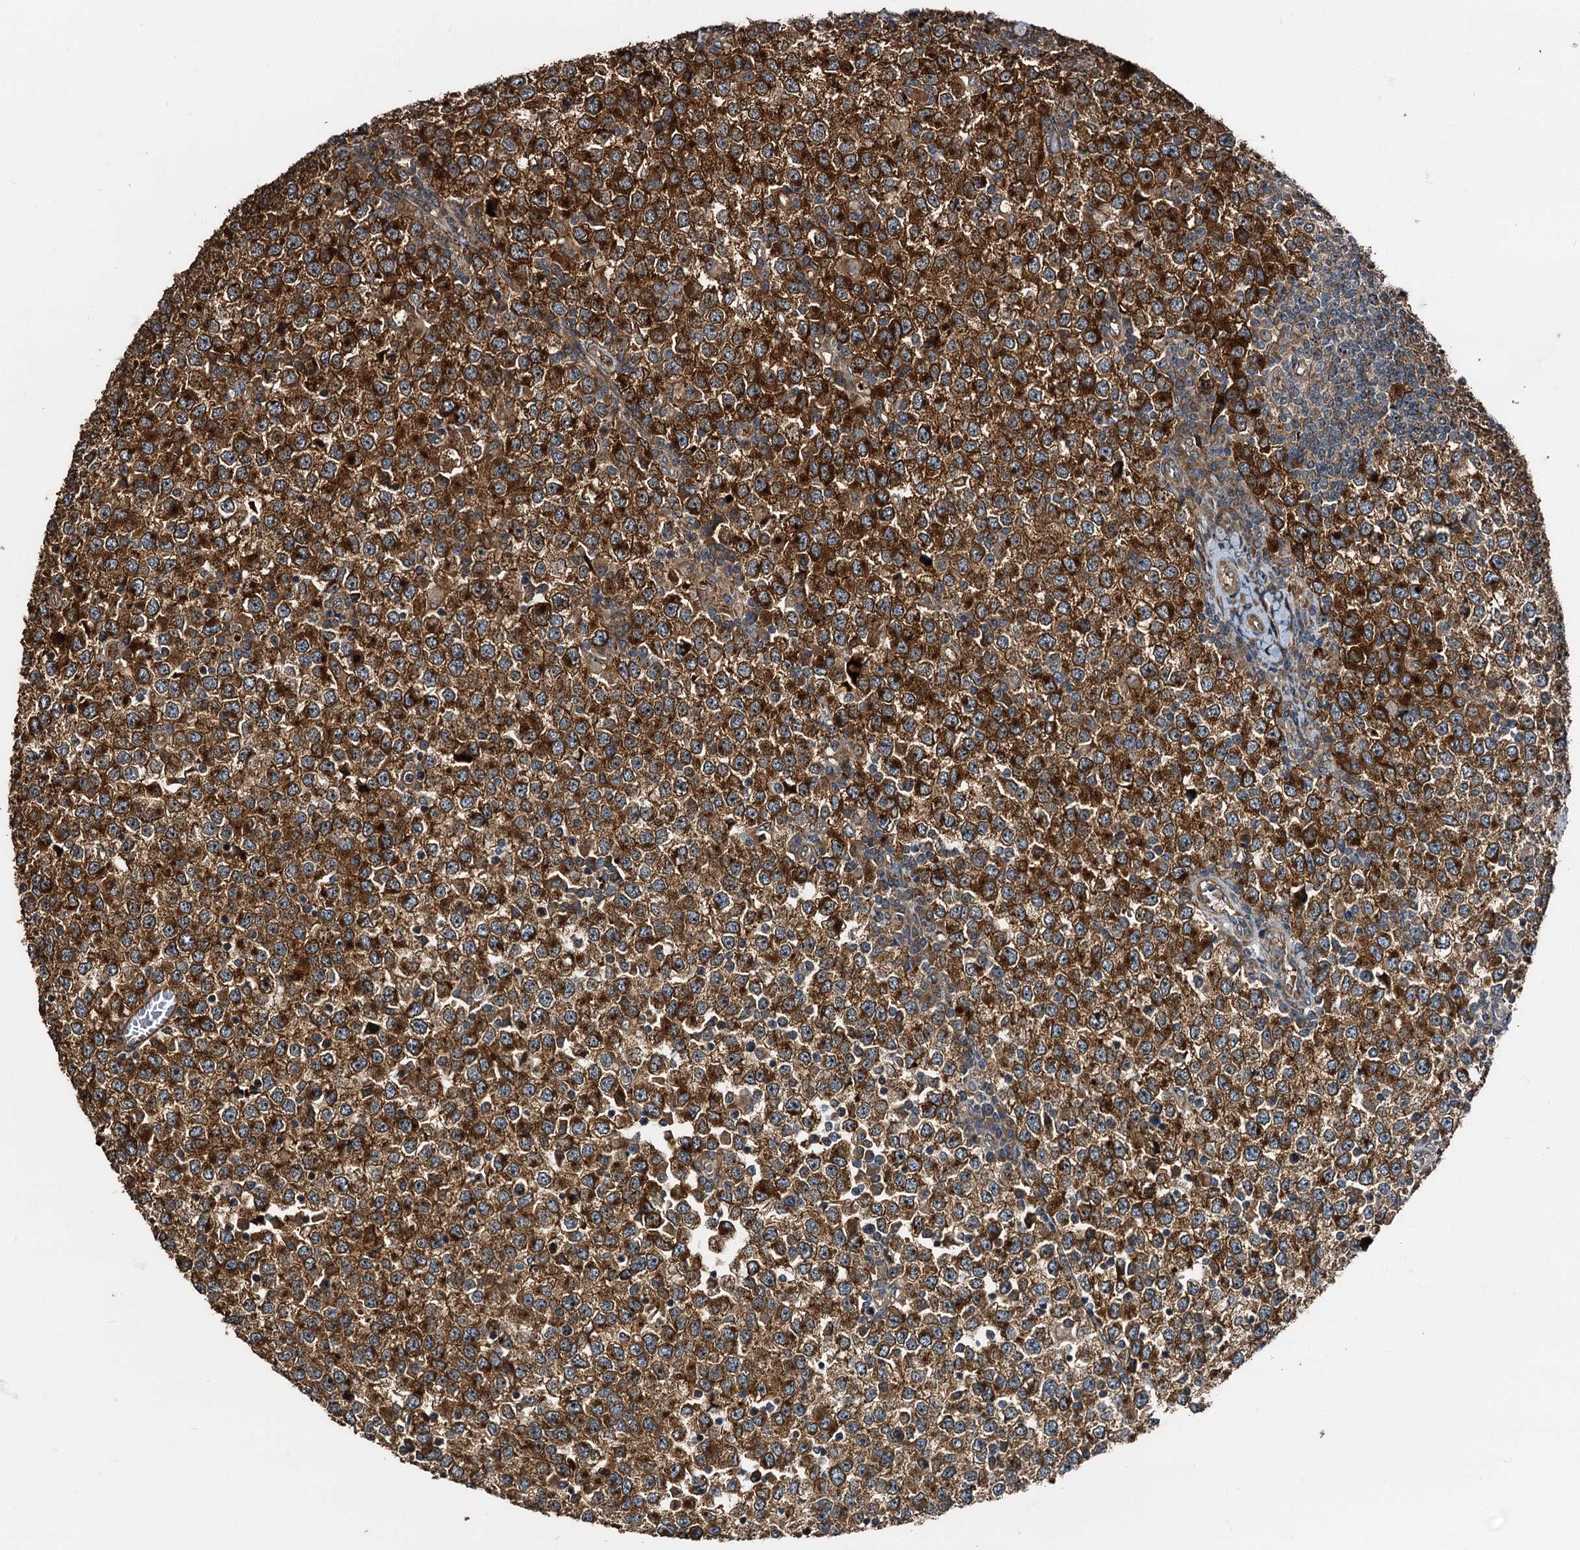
{"staining": {"intensity": "strong", "quantity": ">75%", "location": "cytoplasmic/membranous"}, "tissue": "testis cancer", "cell_type": "Tumor cells", "image_type": "cancer", "snomed": [{"axis": "morphology", "description": "Seminoma, NOS"}, {"axis": "topography", "description": "Testis"}], "caption": "Strong cytoplasmic/membranous positivity is identified in about >75% of tumor cells in testis seminoma. The staining was performed using DAB (3,3'-diaminobenzidine) to visualize the protein expression in brown, while the nuclei were stained in blue with hematoxylin (Magnification: 20x).", "gene": "PEX5", "patient": {"sex": "male", "age": 65}}